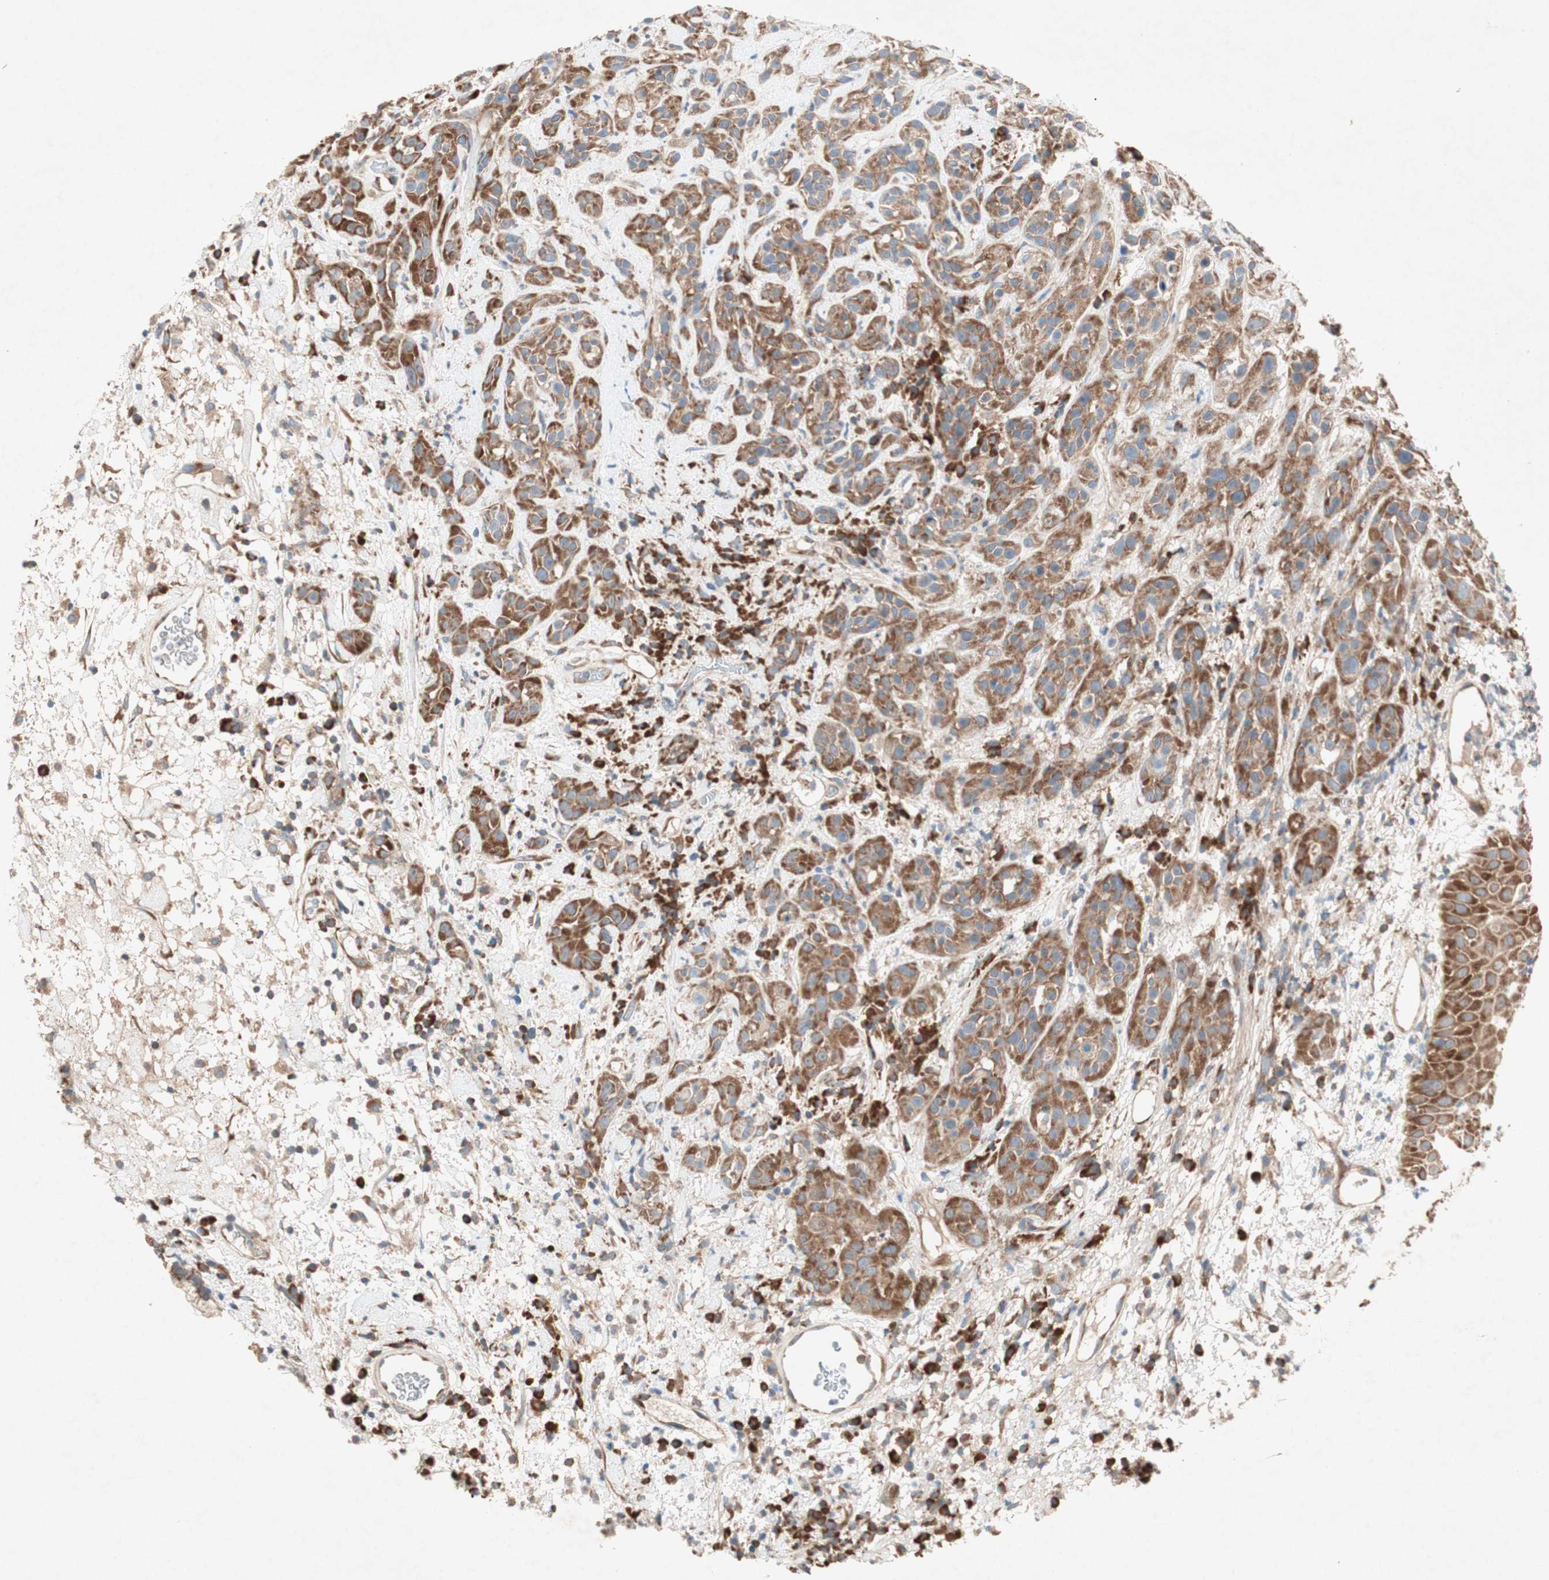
{"staining": {"intensity": "moderate", "quantity": ">75%", "location": "cytoplasmic/membranous"}, "tissue": "head and neck cancer", "cell_type": "Tumor cells", "image_type": "cancer", "snomed": [{"axis": "morphology", "description": "Squamous cell carcinoma, NOS"}, {"axis": "topography", "description": "Head-Neck"}], "caption": "A brown stain shows moderate cytoplasmic/membranous staining of a protein in human head and neck cancer (squamous cell carcinoma) tumor cells. The protein of interest is stained brown, and the nuclei are stained in blue (DAB IHC with brightfield microscopy, high magnification).", "gene": "RPL23", "patient": {"sex": "male", "age": 62}}